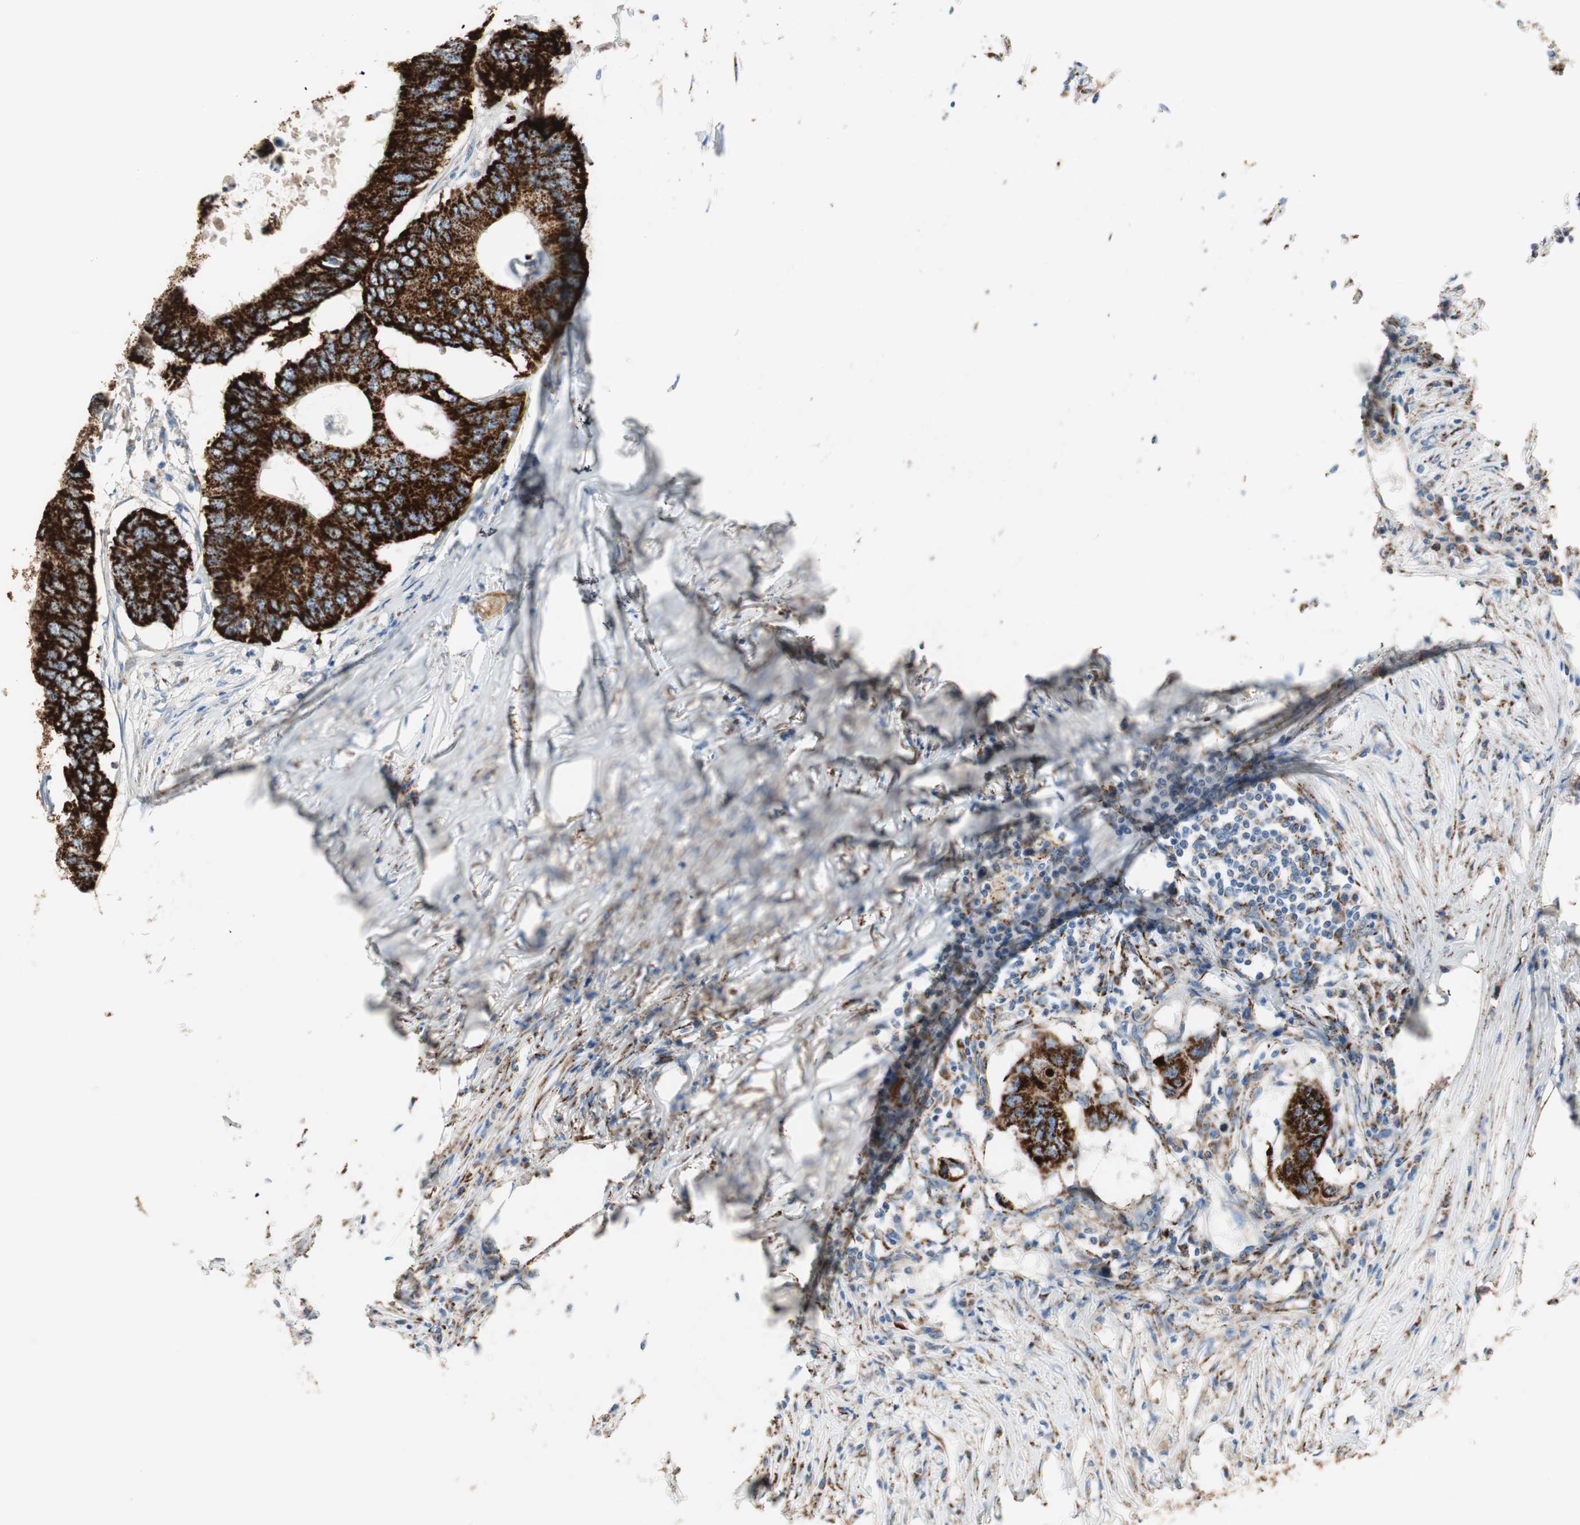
{"staining": {"intensity": "strong", "quantity": ">75%", "location": "cytoplasmic/membranous"}, "tissue": "colorectal cancer", "cell_type": "Tumor cells", "image_type": "cancer", "snomed": [{"axis": "morphology", "description": "Adenocarcinoma, NOS"}, {"axis": "topography", "description": "Colon"}], "caption": "Colorectal cancer stained with a protein marker exhibits strong staining in tumor cells.", "gene": "TST", "patient": {"sex": "male", "age": 71}}